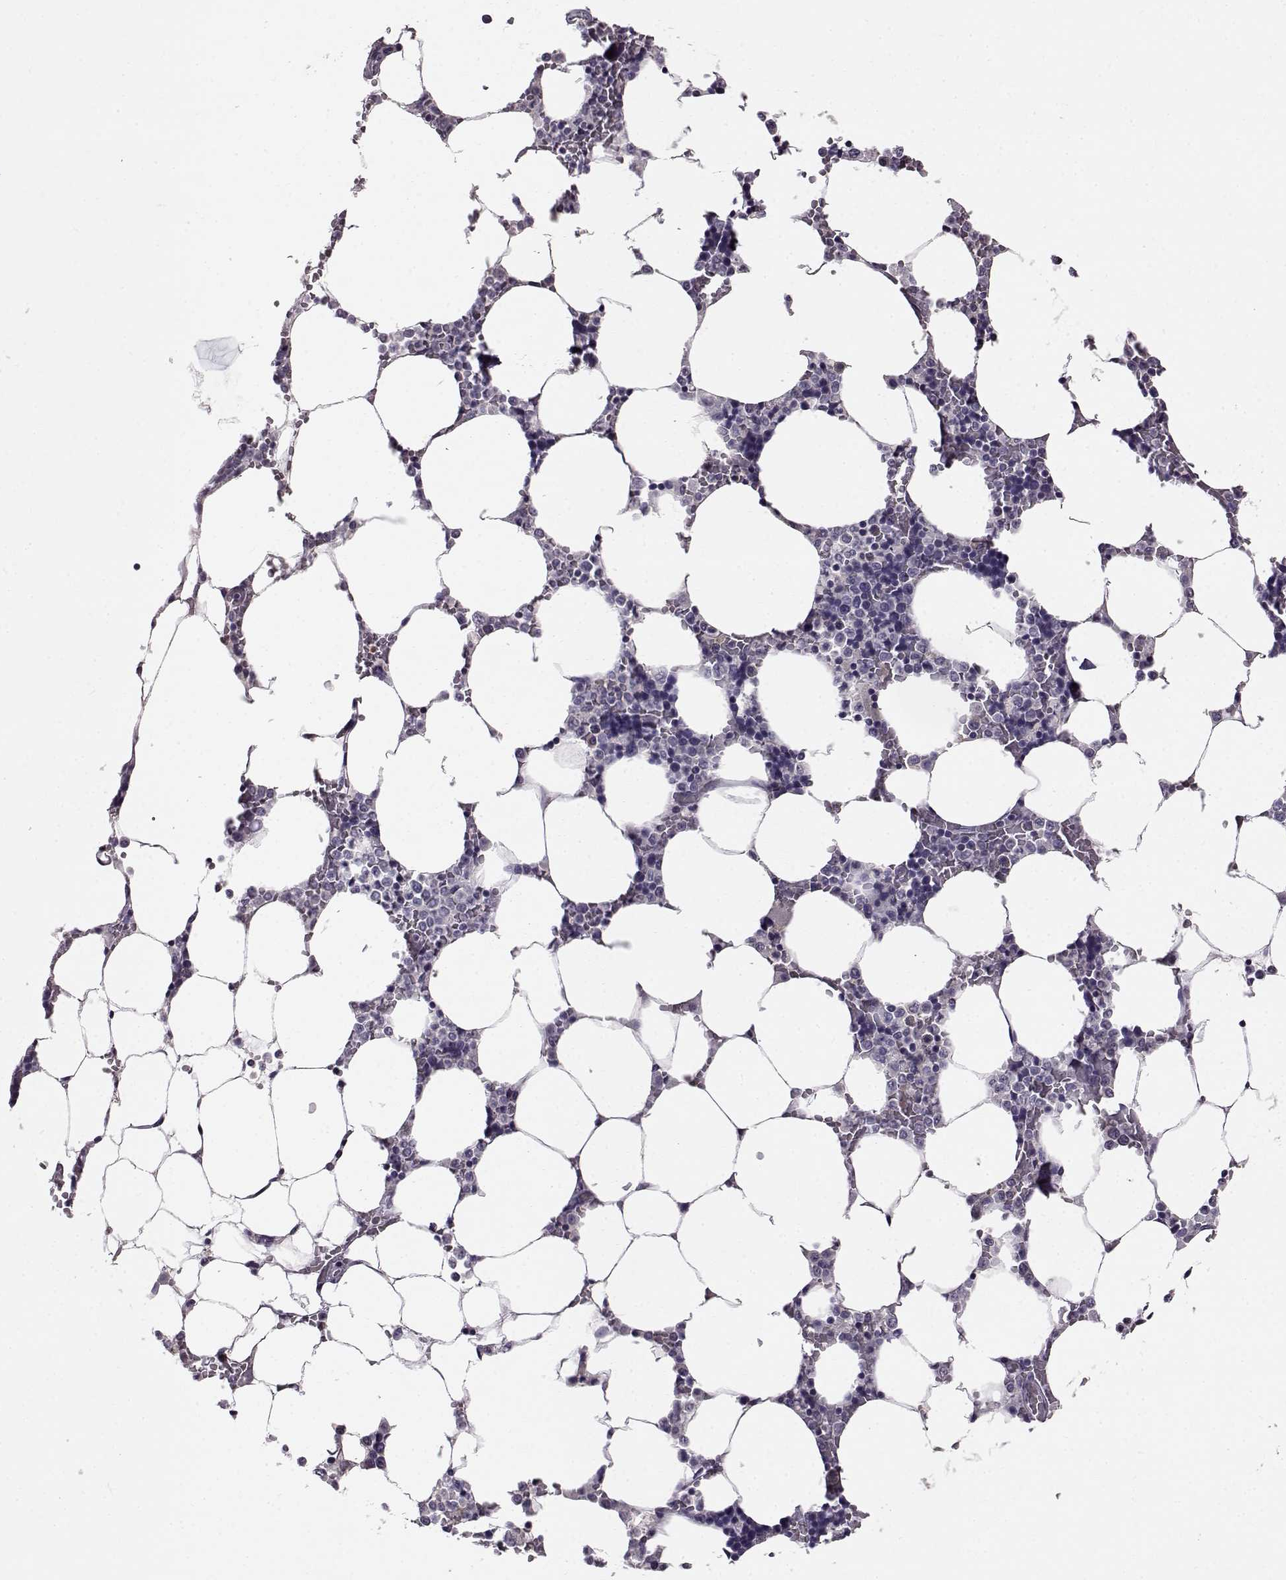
{"staining": {"intensity": "strong", "quantity": "<25%", "location": "cytoplasmic/membranous"}, "tissue": "bone marrow", "cell_type": "Hematopoietic cells", "image_type": "normal", "snomed": [{"axis": "morphology", "description": "Normal tissue, NOS"}, {"axis": "topography", "description": "Bone marrow"}], "caption": "Immunohistochemical staining of benign bone marrow reveals <25% levels of strong cytoplasmic/membranous protein staining in about <25% of hematopoietic cells.", "gene": "ADGRG2", "patient": {"sex": "female", "age": 52}}